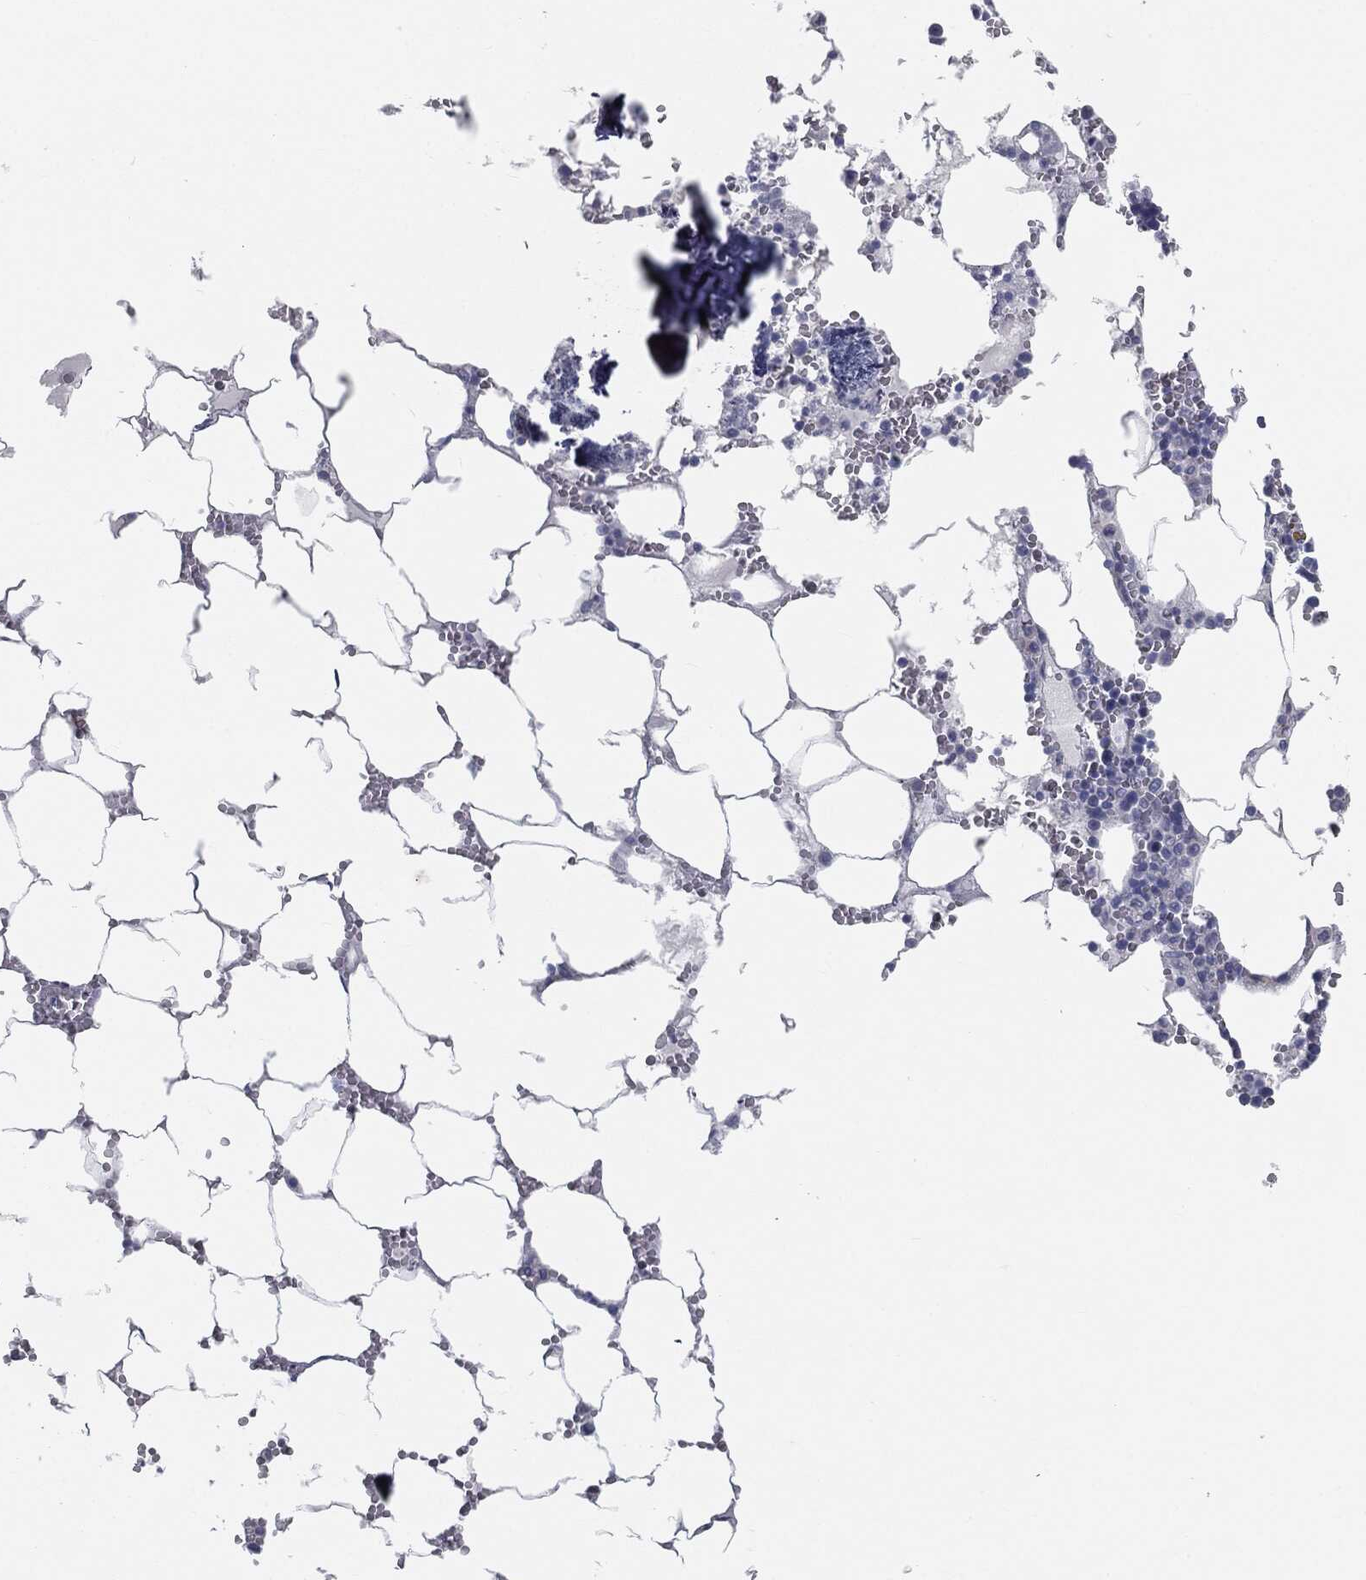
{"staining": {"intensity": "negative", "quantity": "none", "location": "none"}, "tissue": "bone marrow", "cell_type": "Hematopoietic cells", "image_type": "normal", "snomed": [{"axis": "morphology", "description": "Normal tissue, NOS"}, {"axis": "topography", "description": "Bone marrow"}], "caption": "DAB (3,3'-diaminobenzidine) immunohistochemical staining of unremarkable bone marrow demonstrates no significant positivity in hematopoietic cells.", "gene": "CAV3", "patient": {"sex": "female", "age": 64}}